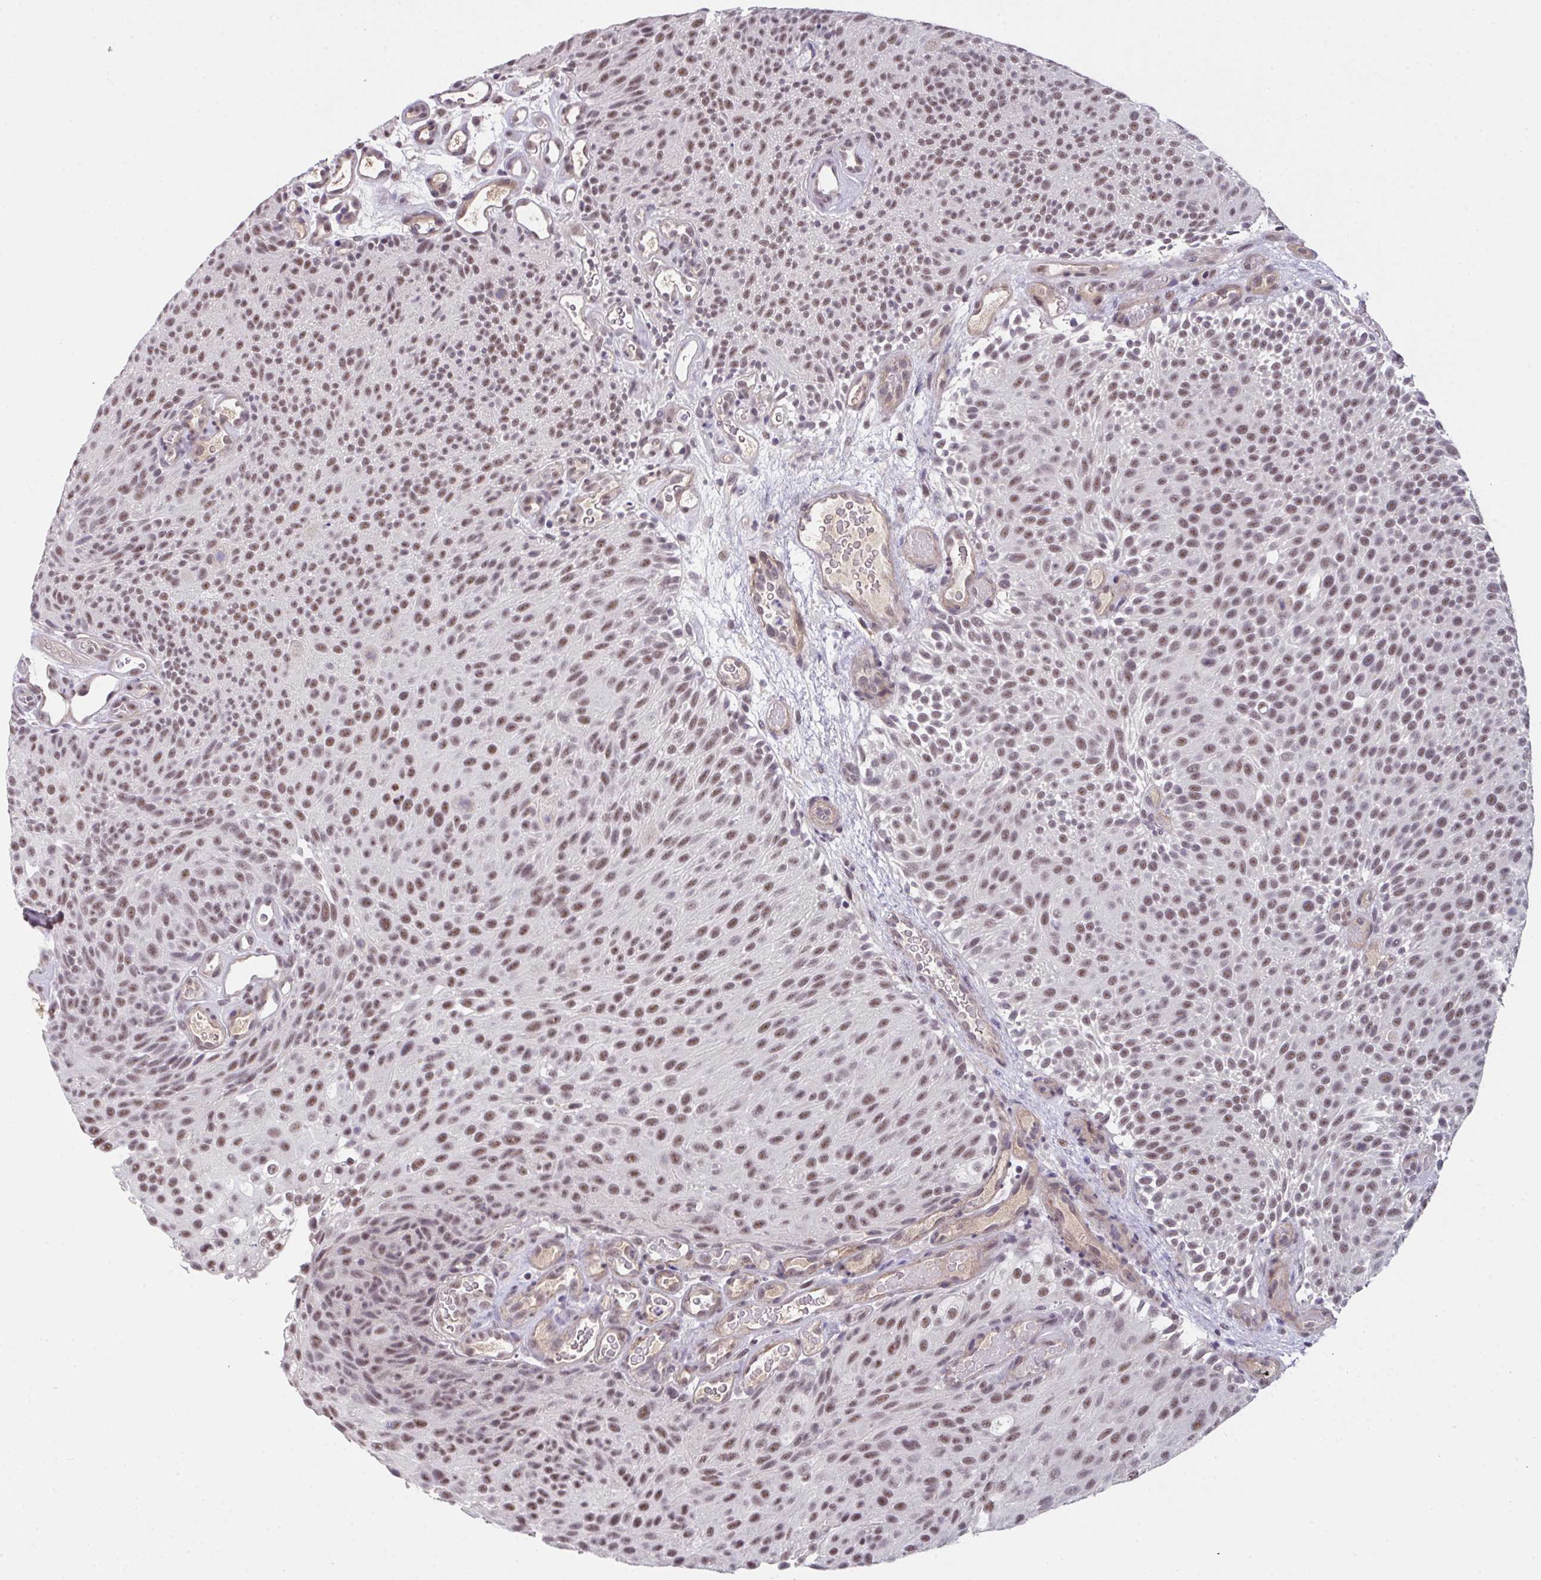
{"staining": {"intensity": "moderate", "quantity": ">75%", "location": "nuclear"}, "tissue": "urothelial cancer", "cell_type": "Tumor cells", "image_type": "cancer", "snomed": [{"axis": "morphology", "description": "Urothelial carcinoma, Low grade"}, {"axis": "topography", "description": "Urinary bladder"}], "caption": "Protein expression by IHC displays moderate nuclear expression in about >75% of tumor cells in urothelial cancer.", "gene": "RBBP6", "patient": {"sex": "male", "age": 78}}